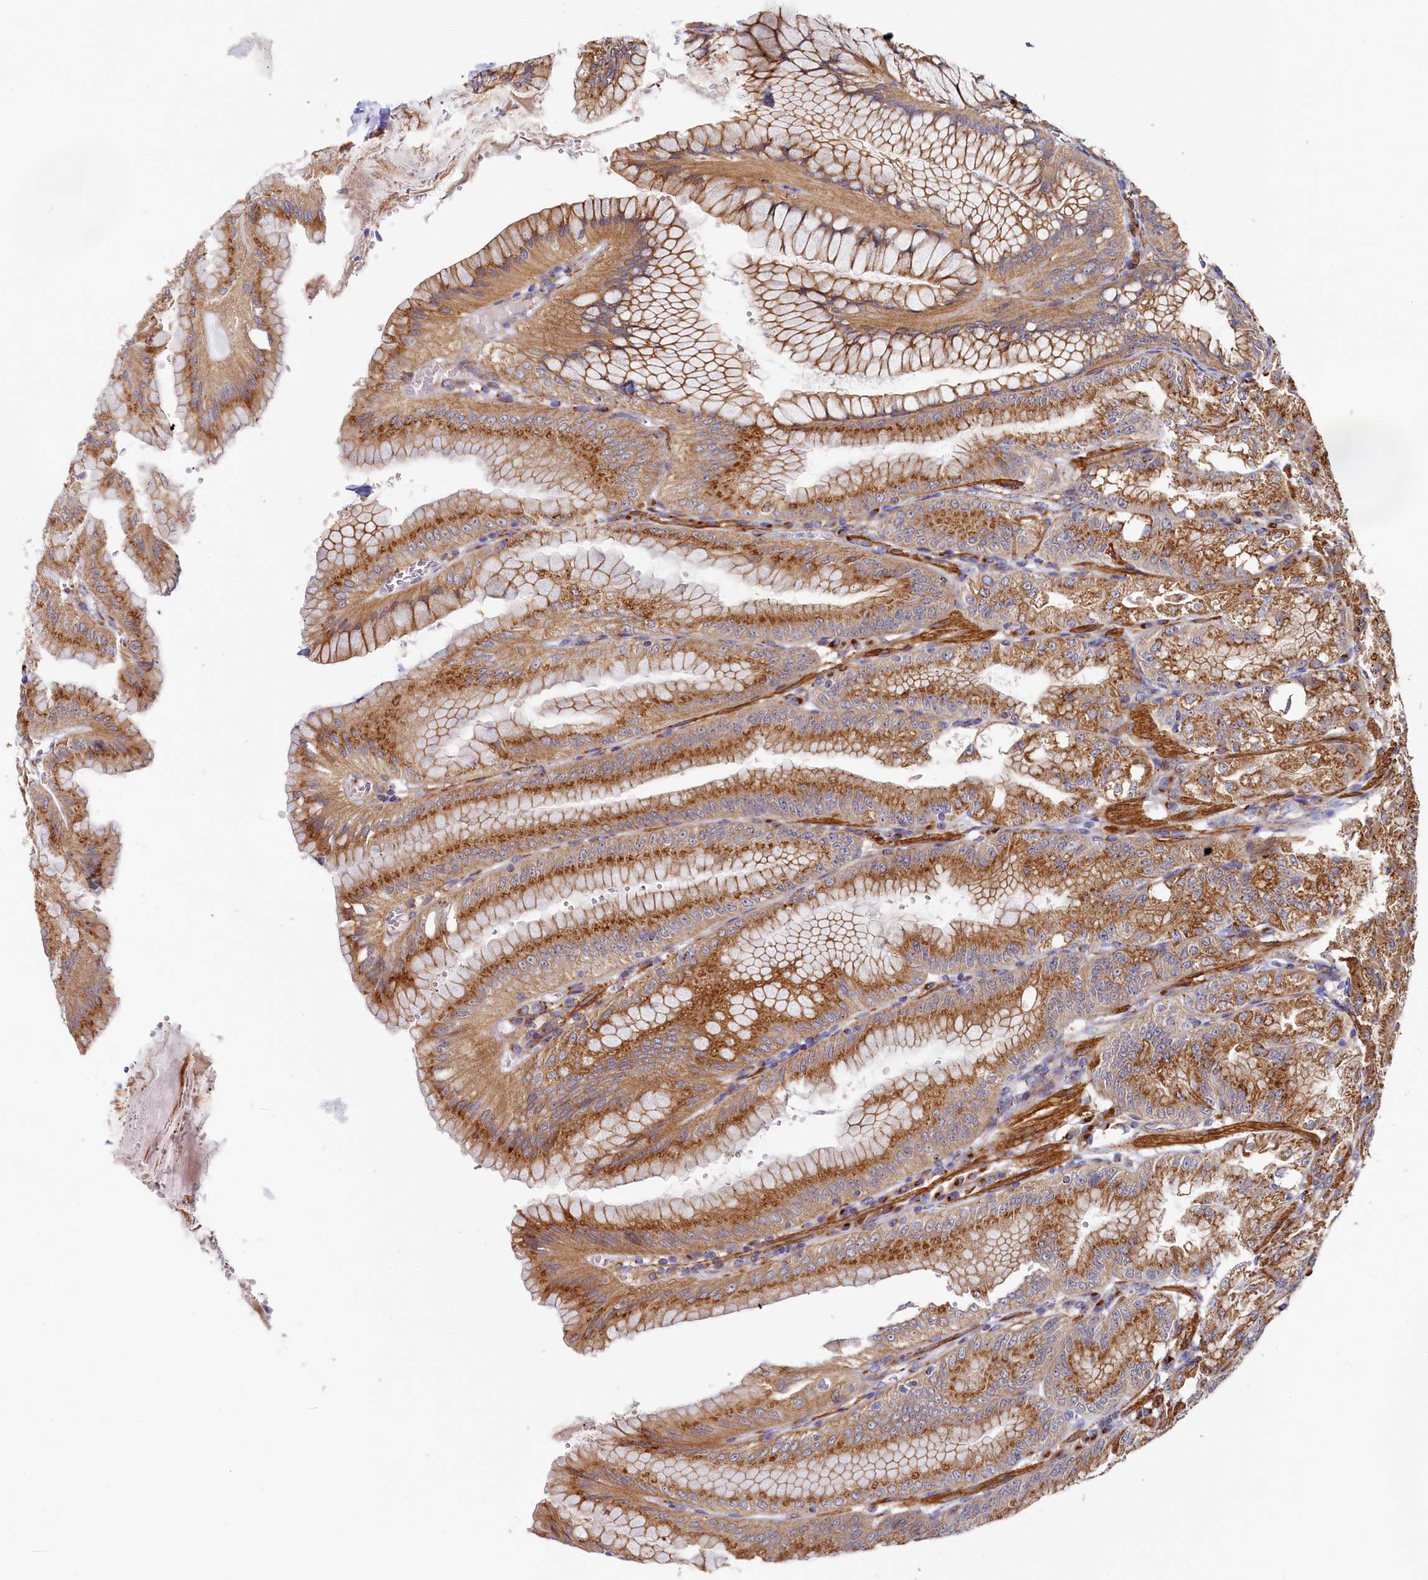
{"staining": {"intensity": "strong", "quantity": ">75%", "location": "cytoplasmic/membranous"}, "tissue": "stomach", "cell_type": "Glandular cells", "image_type": "normal", "snomed": [{"axis": "morphology", "description": "Normal tissue, NOS"}, {"axis": "topography", "description": "Stomach, lower"}], "caption": "DAB (3,3'-diaminobenzidine) immunohistochemical staining of unremarkable human stomach displays strong cytoplasmic/membranous protein positivity in about >75% of glandular cells.", "gene": "BET1L", "patient": {"sex": "male", "age": 71}}